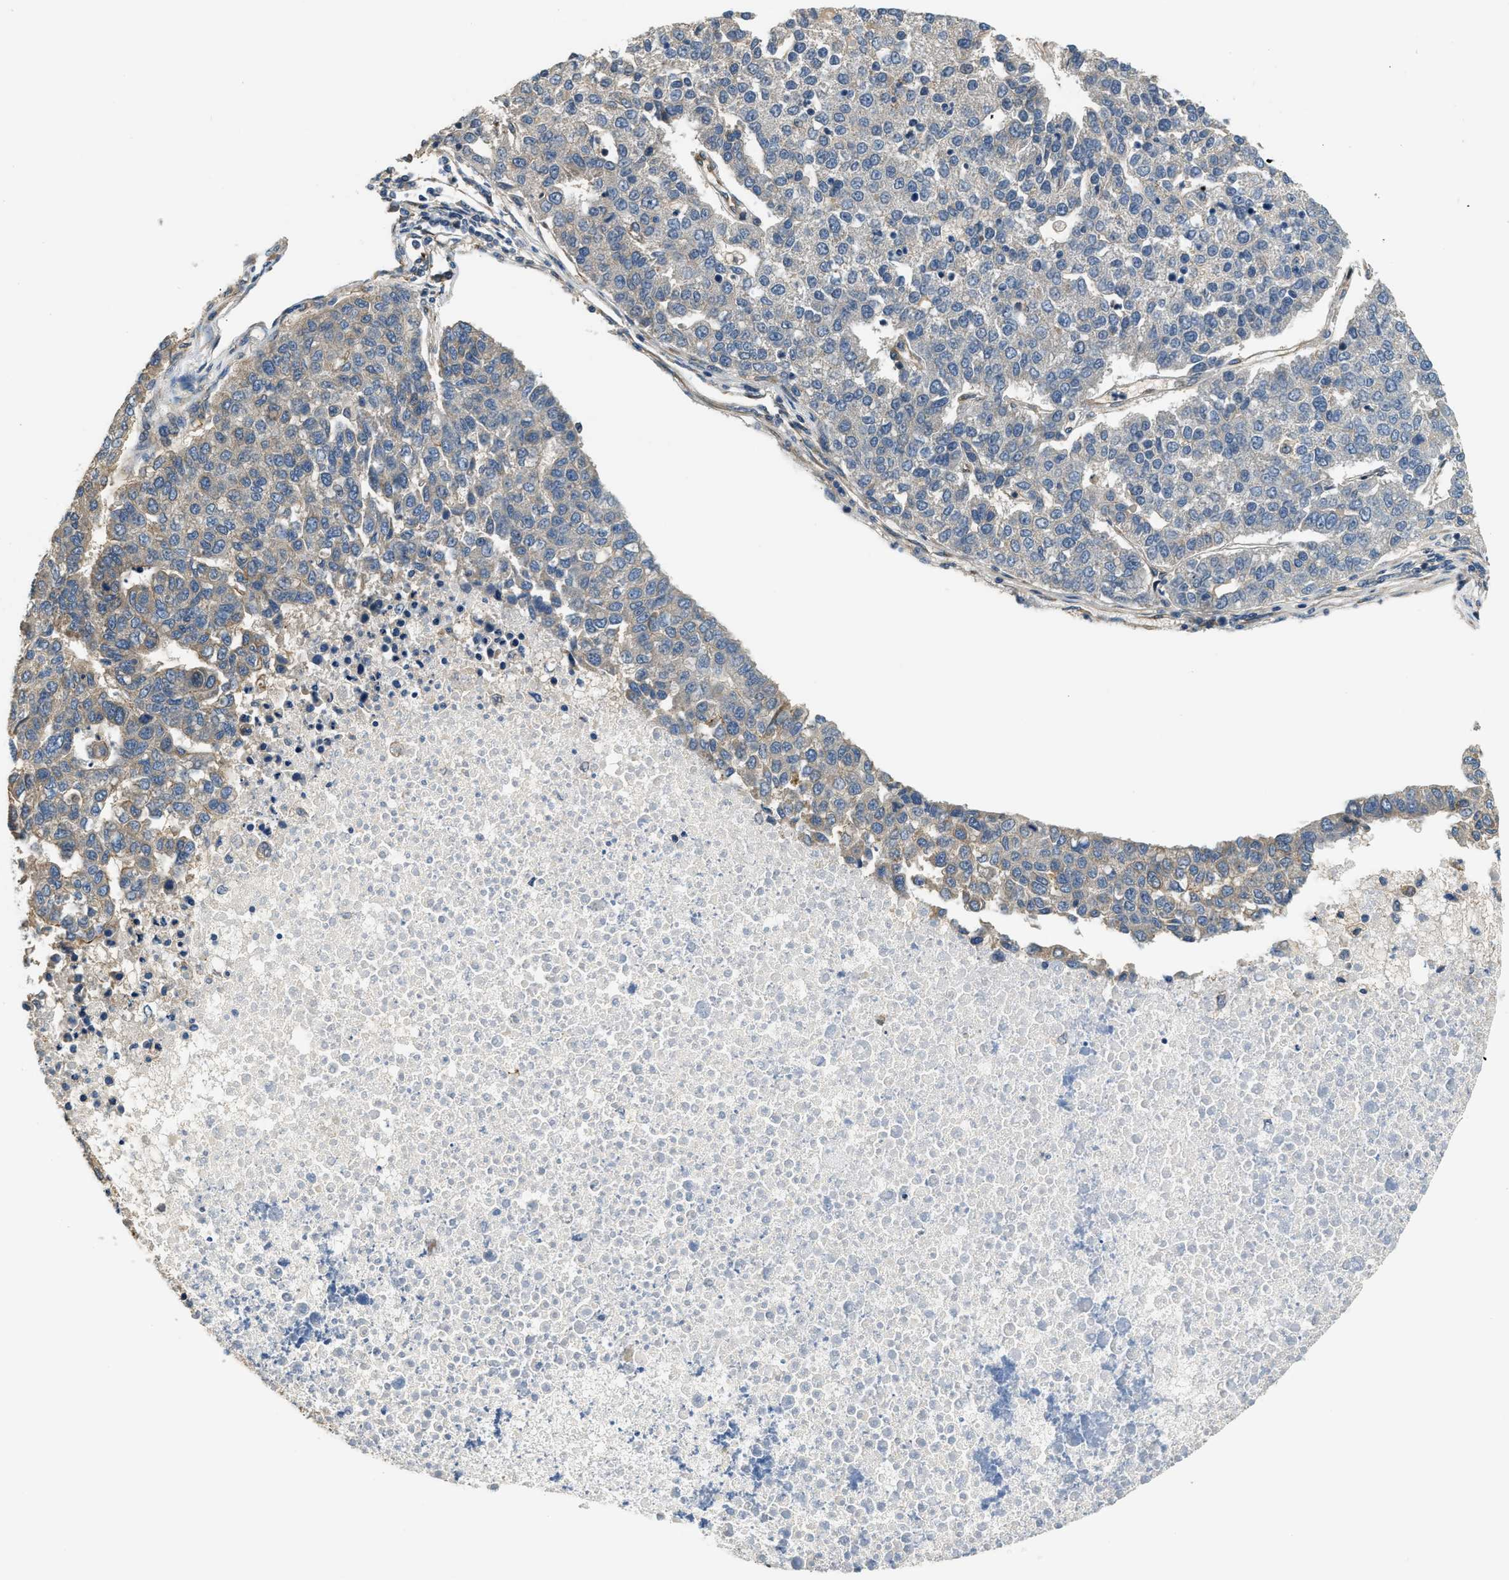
{"staining": {"intensity": "moderate", "quantity": "25%-75%", "location": "cytoplasmic/membranous"}, "tissue": "pancreatic cancer", "cell_type": "Tumor cells", "image_type": "cancer", "snomed": [{"axis": "morphology", "description": "Adenocarcinoma, NOS"}, {"axis": "topography", "description": "Pancreas"}], "caption": "Moderate cytoplasmic/membranous expression for a protein is seen in approximately 25%-75% of tumor cells of adenocarcinoma (pancreatic) using immunohistochemistry (IHC).", "gene": "ALOX12", "patient": {"sex": "female", "age": 61}}